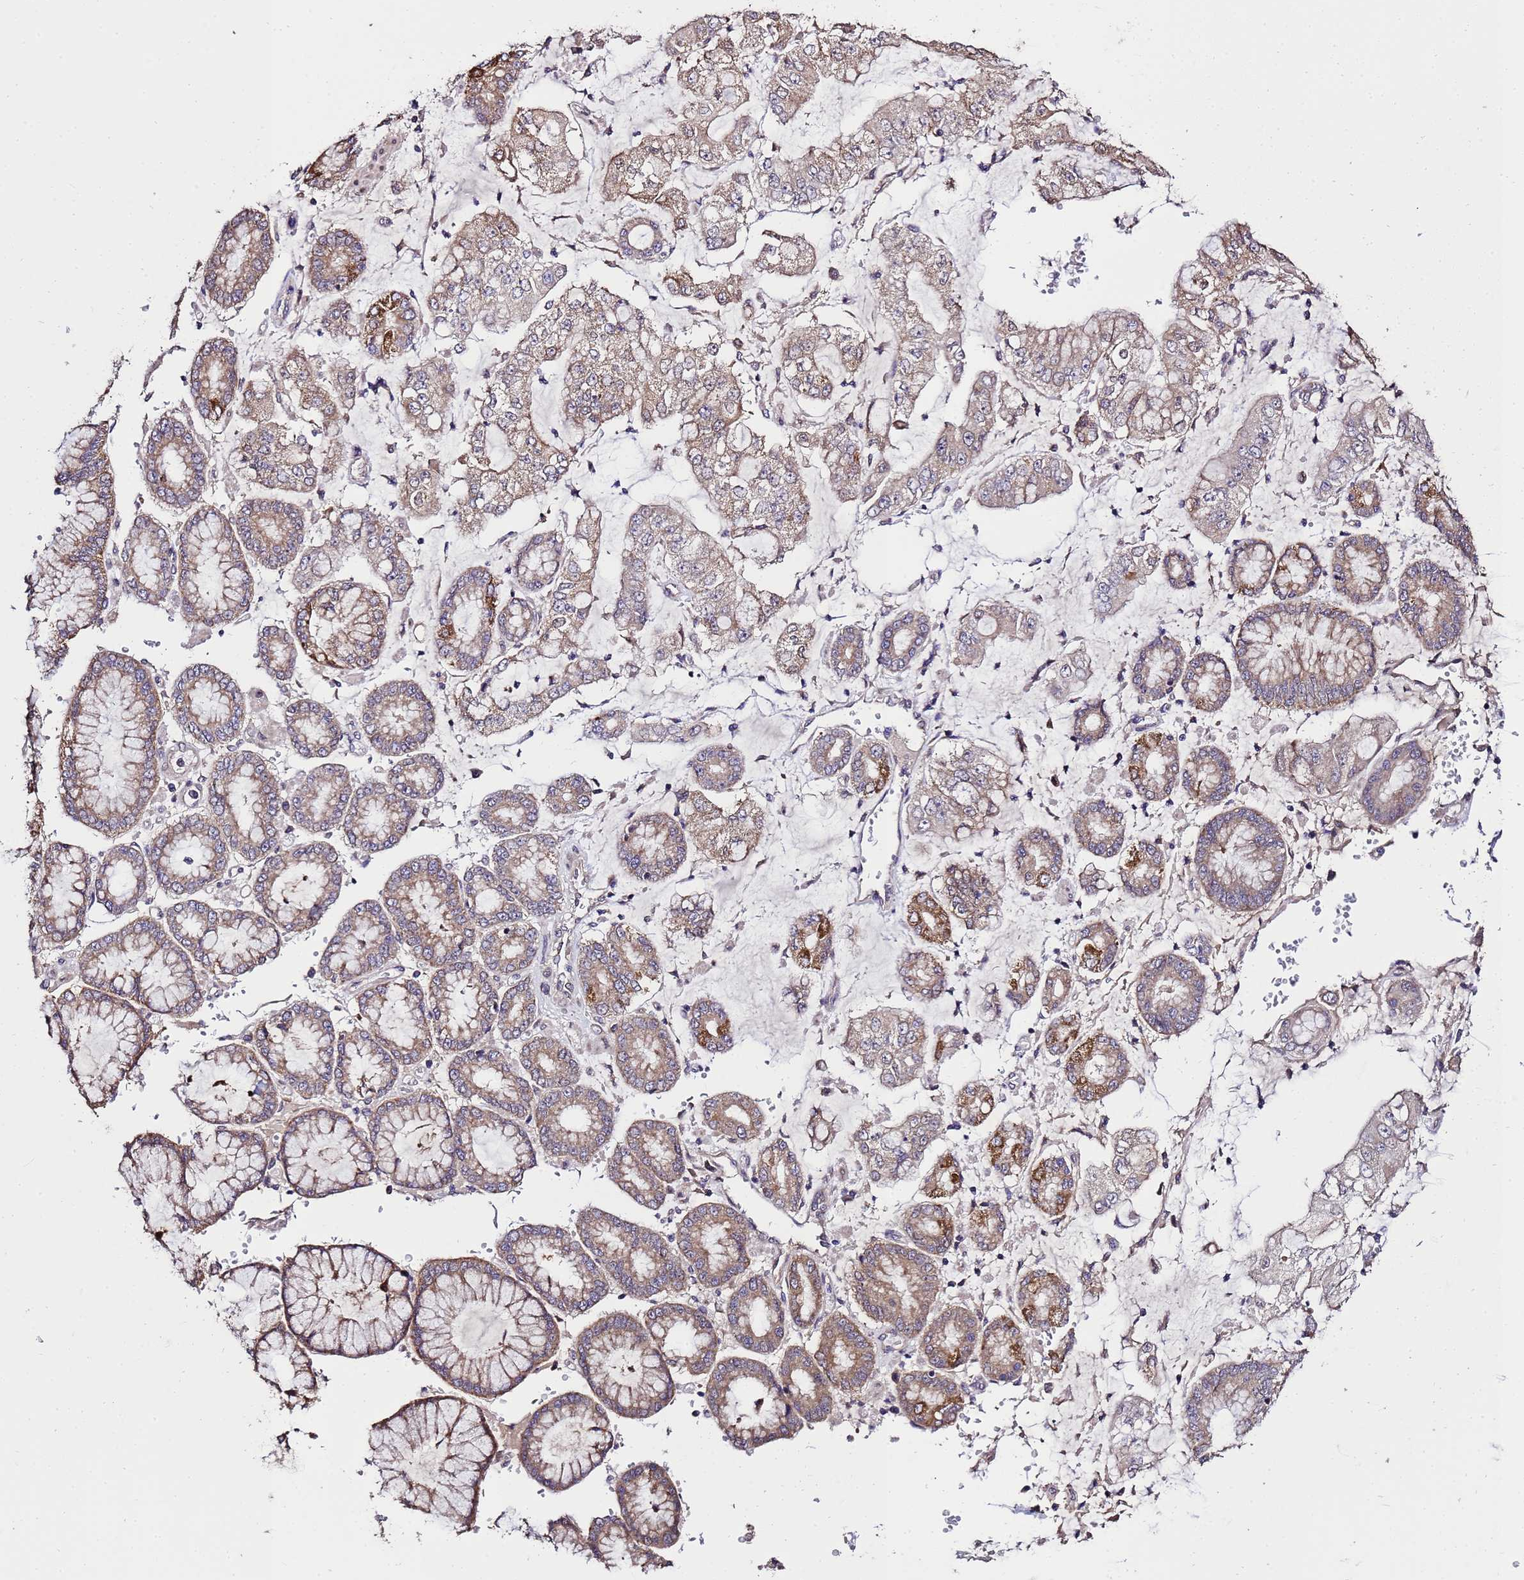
{"staining": {"intensity": "moderate", "quantity": ">75%", "location": "cytoplasmic/membranous"}, "tissue": "stomach cancer", "cell_type": "Tumor cells", "image_type": "cancer", "snomed": [{"axis": "morphology", "description": "Adenocarcinoma, NOS"}, {"axis": "topography", "description": "Stomach"}], "caption": "A photomicrograph of human stomach adenocarcinoma stained for a protein exhibits moderate cytoplasmic/membranous brown staining in tumor cells.", "gene": "ZNF329", "patient": {"sex": "male", "age": 76}}